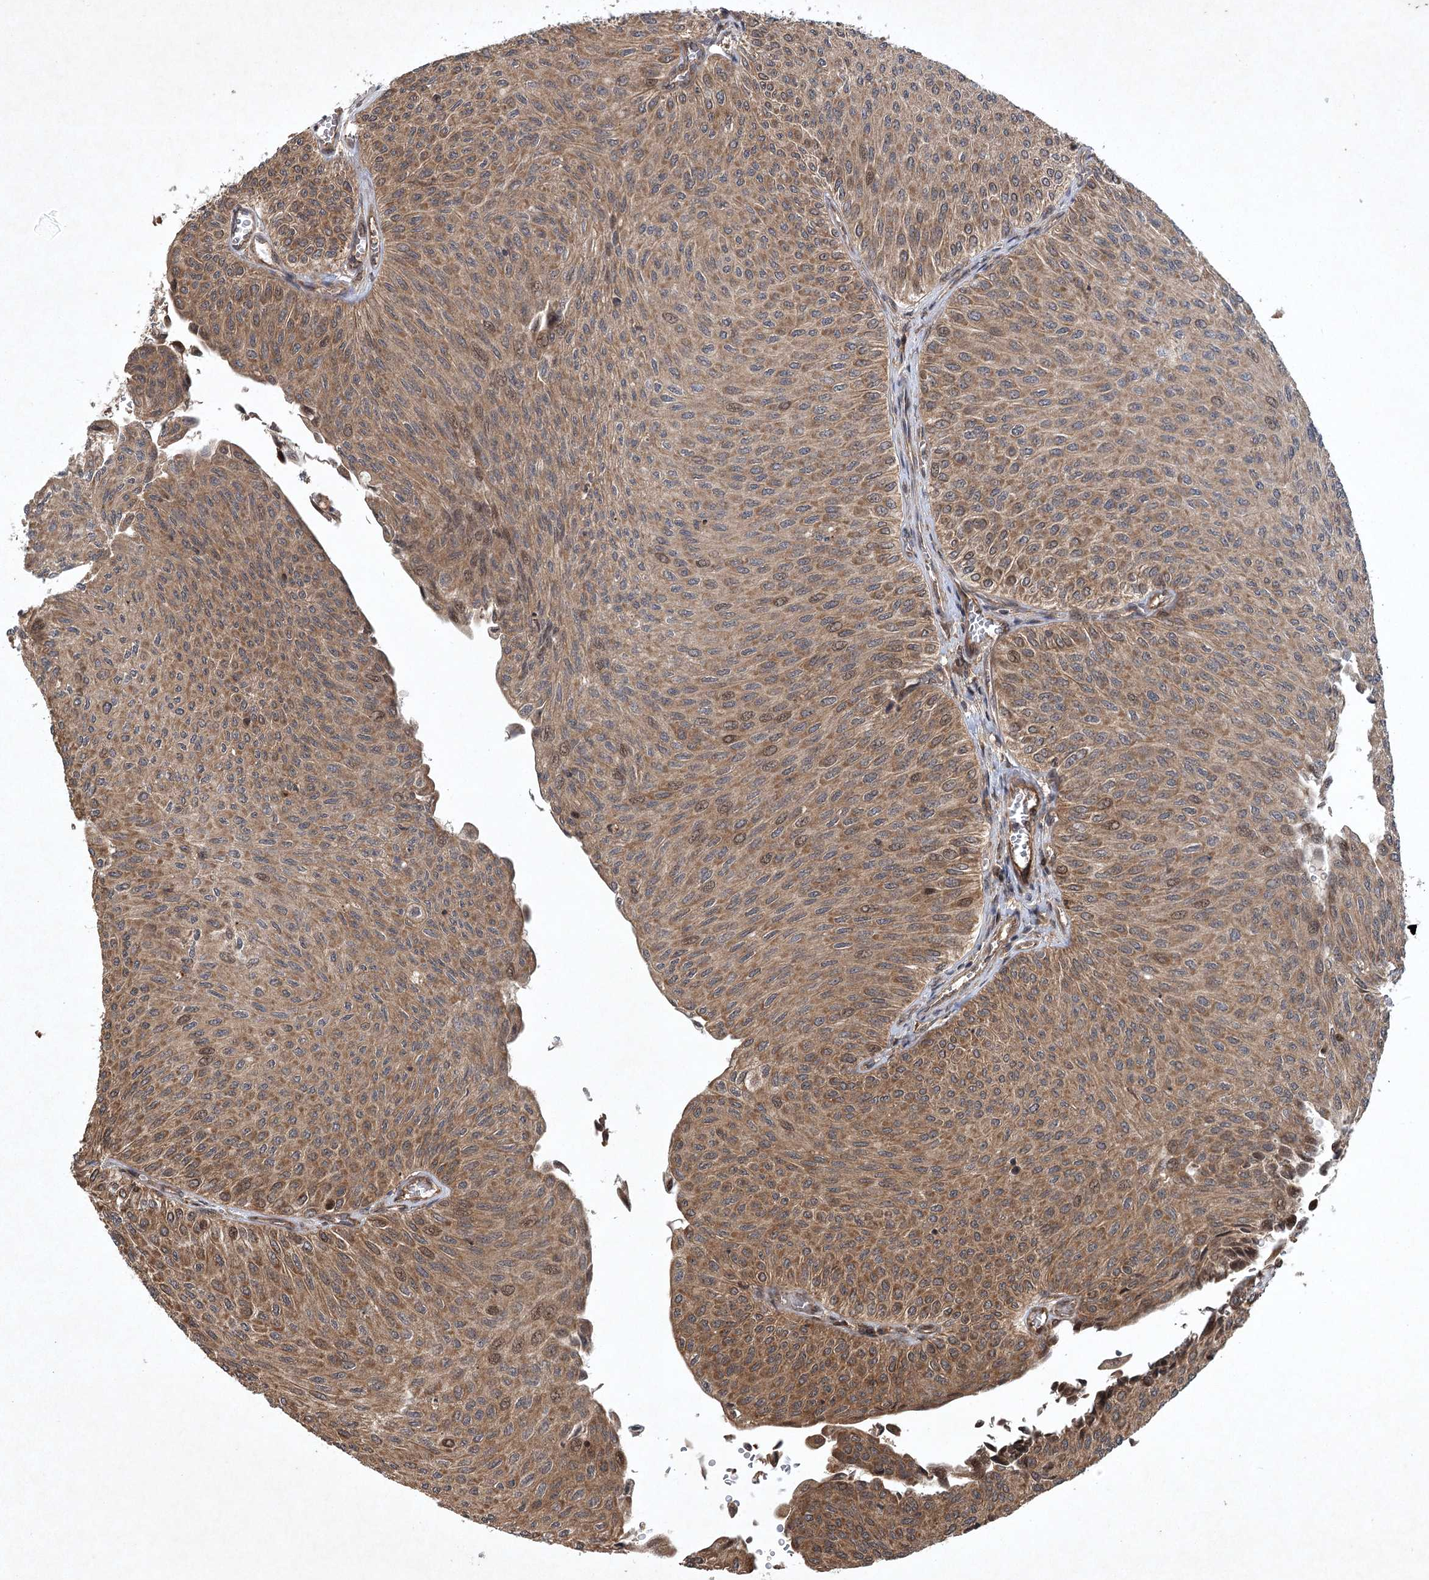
{"staining": {"intensity": "moderate", "quantity": ">75%", "location": "cytoplasmic/membranous"}, "tissue": "urothelial cancer", "cell_type": "Tumor cells", "image_type": "cancer", "snomed": [{"axis": "morphology", "description": "Urothelial carcinoma, Low grade"}, {"axis": "topography", "description": "Urinary bladder"}], "caption": "This is a photomicrograph of IHC staining of urothelial carcinoma (low-grade), which shows moderate staining in the cytoplasmic/membranous of tumor cells.", "gene": "INSIG2", "patient": {"sex": "male", "age": 78}}